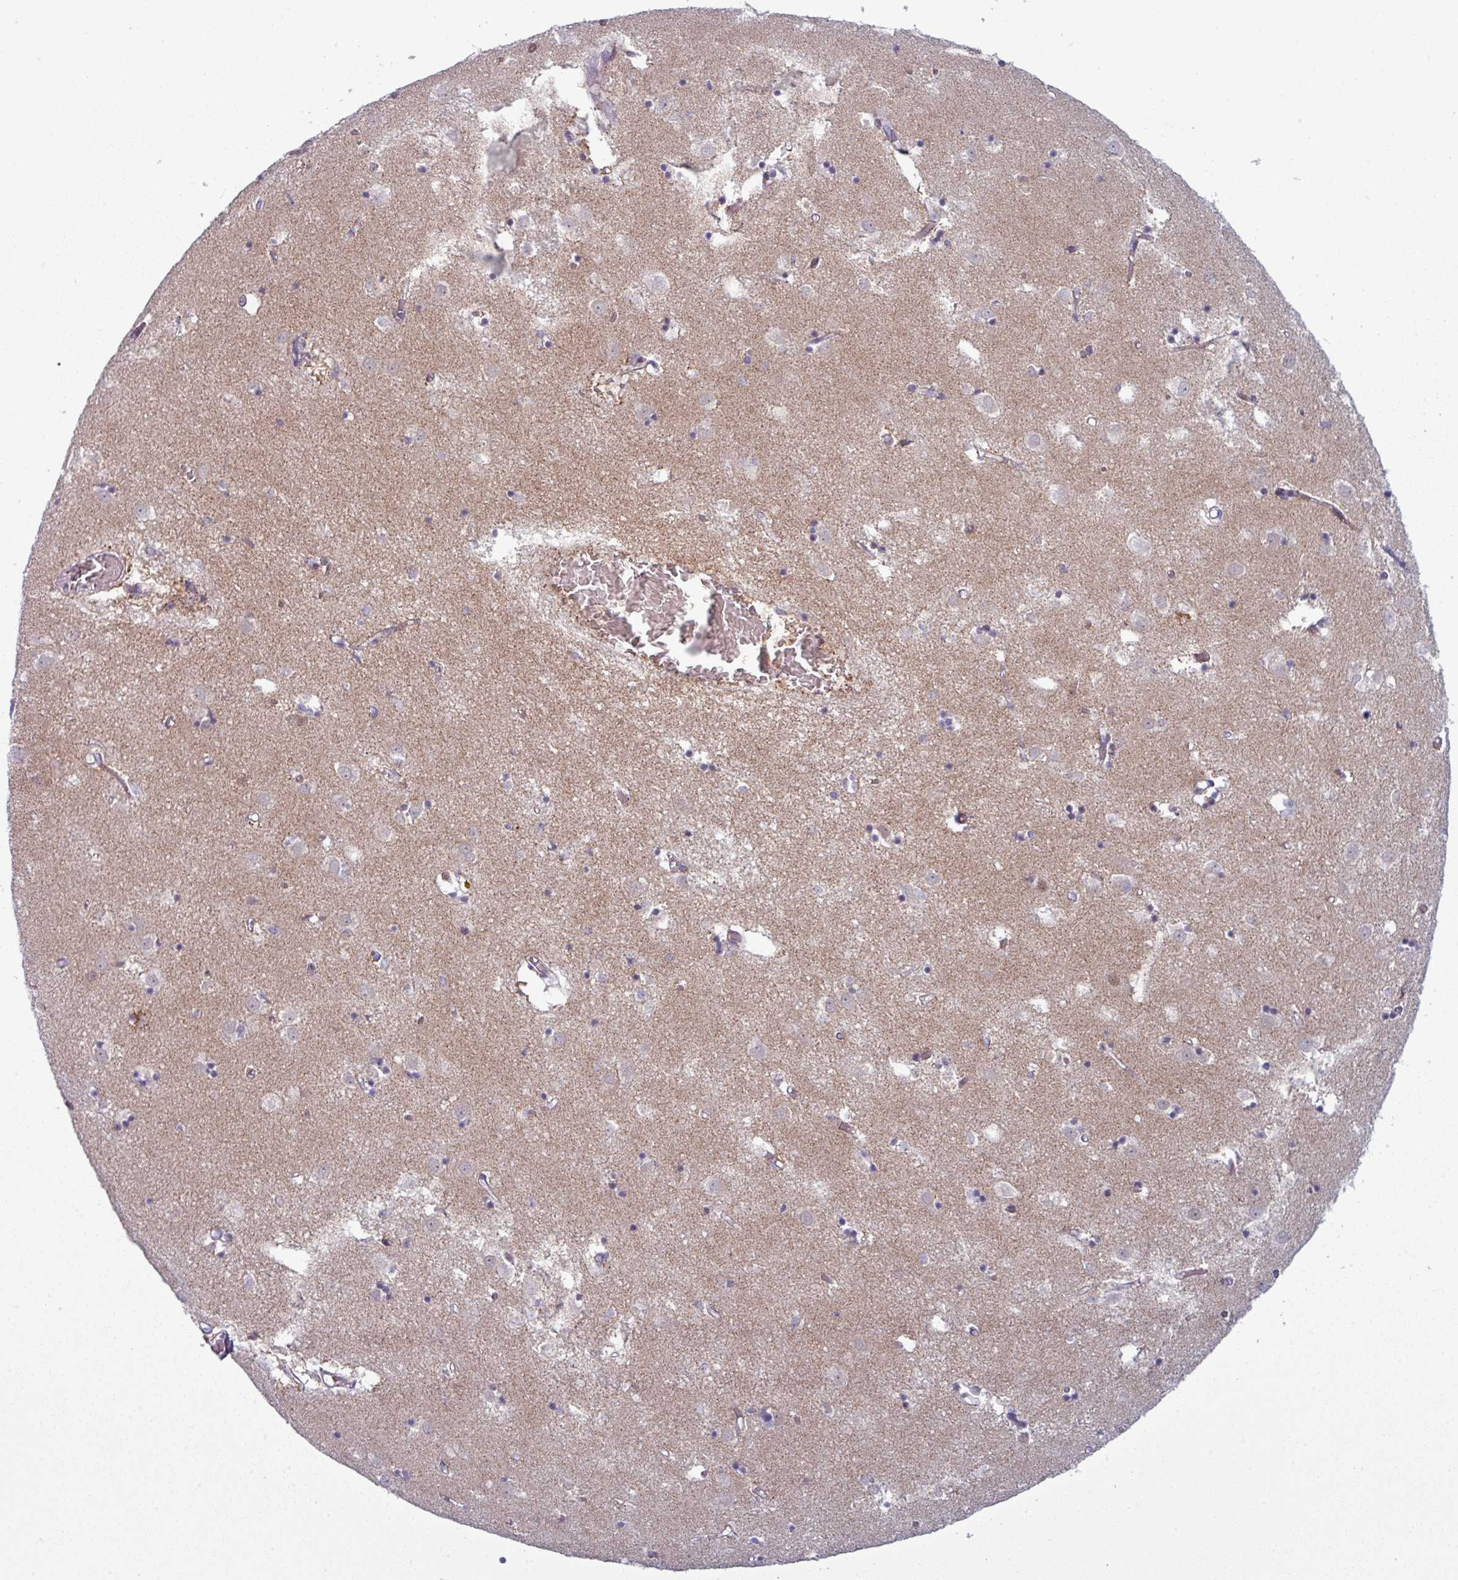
{"staining": {"intensity": "moderate", "quantity": "<25%", "location": "nuclear"}, "tissue": "caudate", "cell_type": "Glial cells", "image_type": "normal", "snomed": [{"axis": "morphology", "description": "Normal tissue, NOS"}, {"axis": "topography", "description": "Lateral ventricle wall"}], "caption": "Glial cells demonstrate low levels of moderate nuclear expression in approximately <25% of cells in benign caudate. (DAB (3,3'-diaminobenzidine) IHC, brown staining for protein, blue staining for nuclei).", "gene": "ZNF615", "patient": {"sex": "male", "age": 70}}